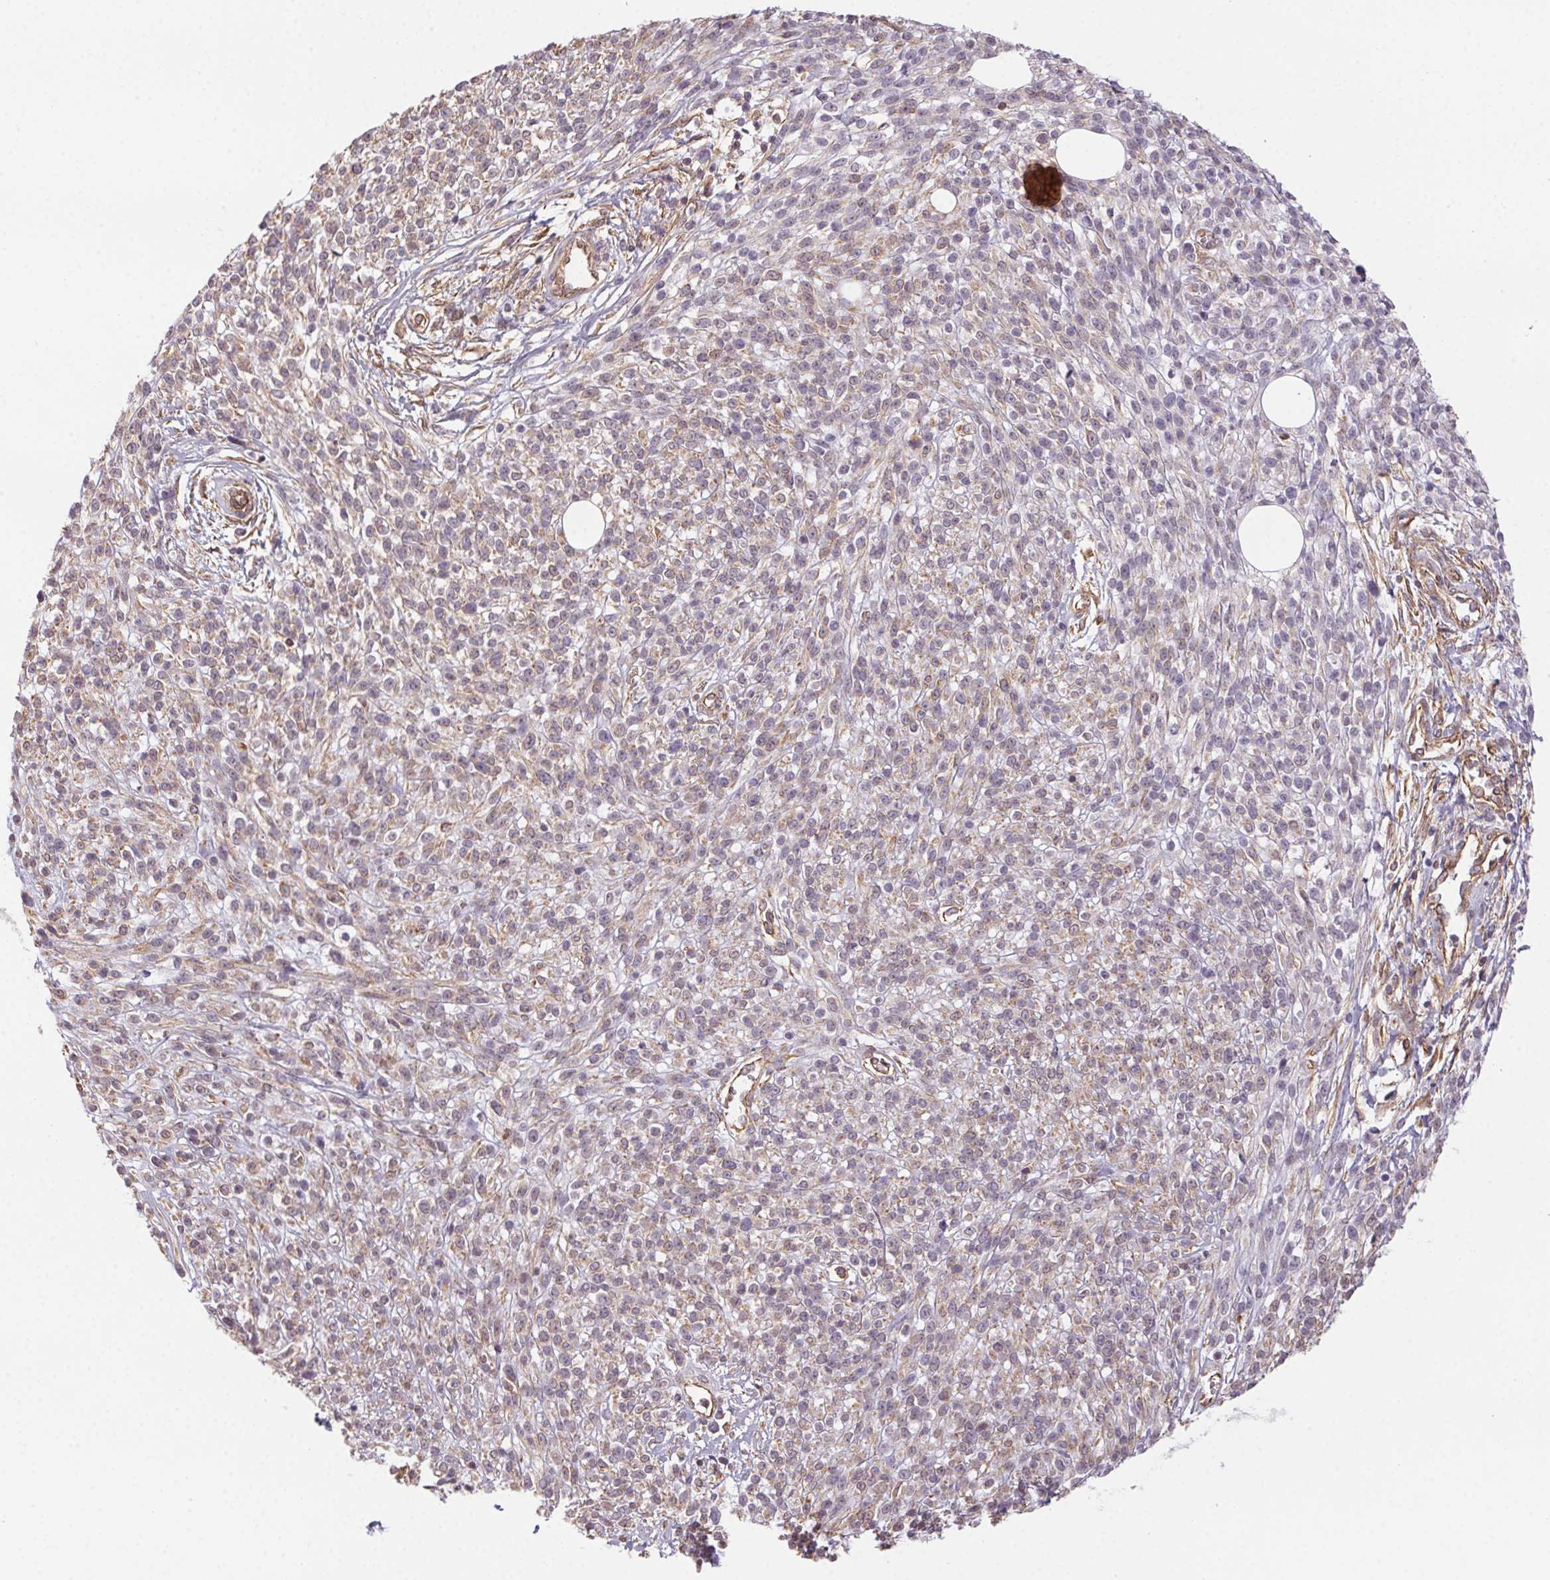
{"staining": {"intensity": "negative", "quantity": "none", "location": "none"}, "tissue": "melanoma", "cell_type": "Tumor cells", "image_type": "cancer", "snomed": [{"axis": "morphology", "description": "Malignant melanoma, NOS"}, {"axis": "topography", "description": "Skin"}, {"axis": "topography", "description": "Skin of trunk"}], "caption": "Human malignant melanoma stained for a protein using immunohistochemistry displays no expression in tumor cells.", "gene": "PLA2G4F", "patient": {"sex": "male", "age": 74}}